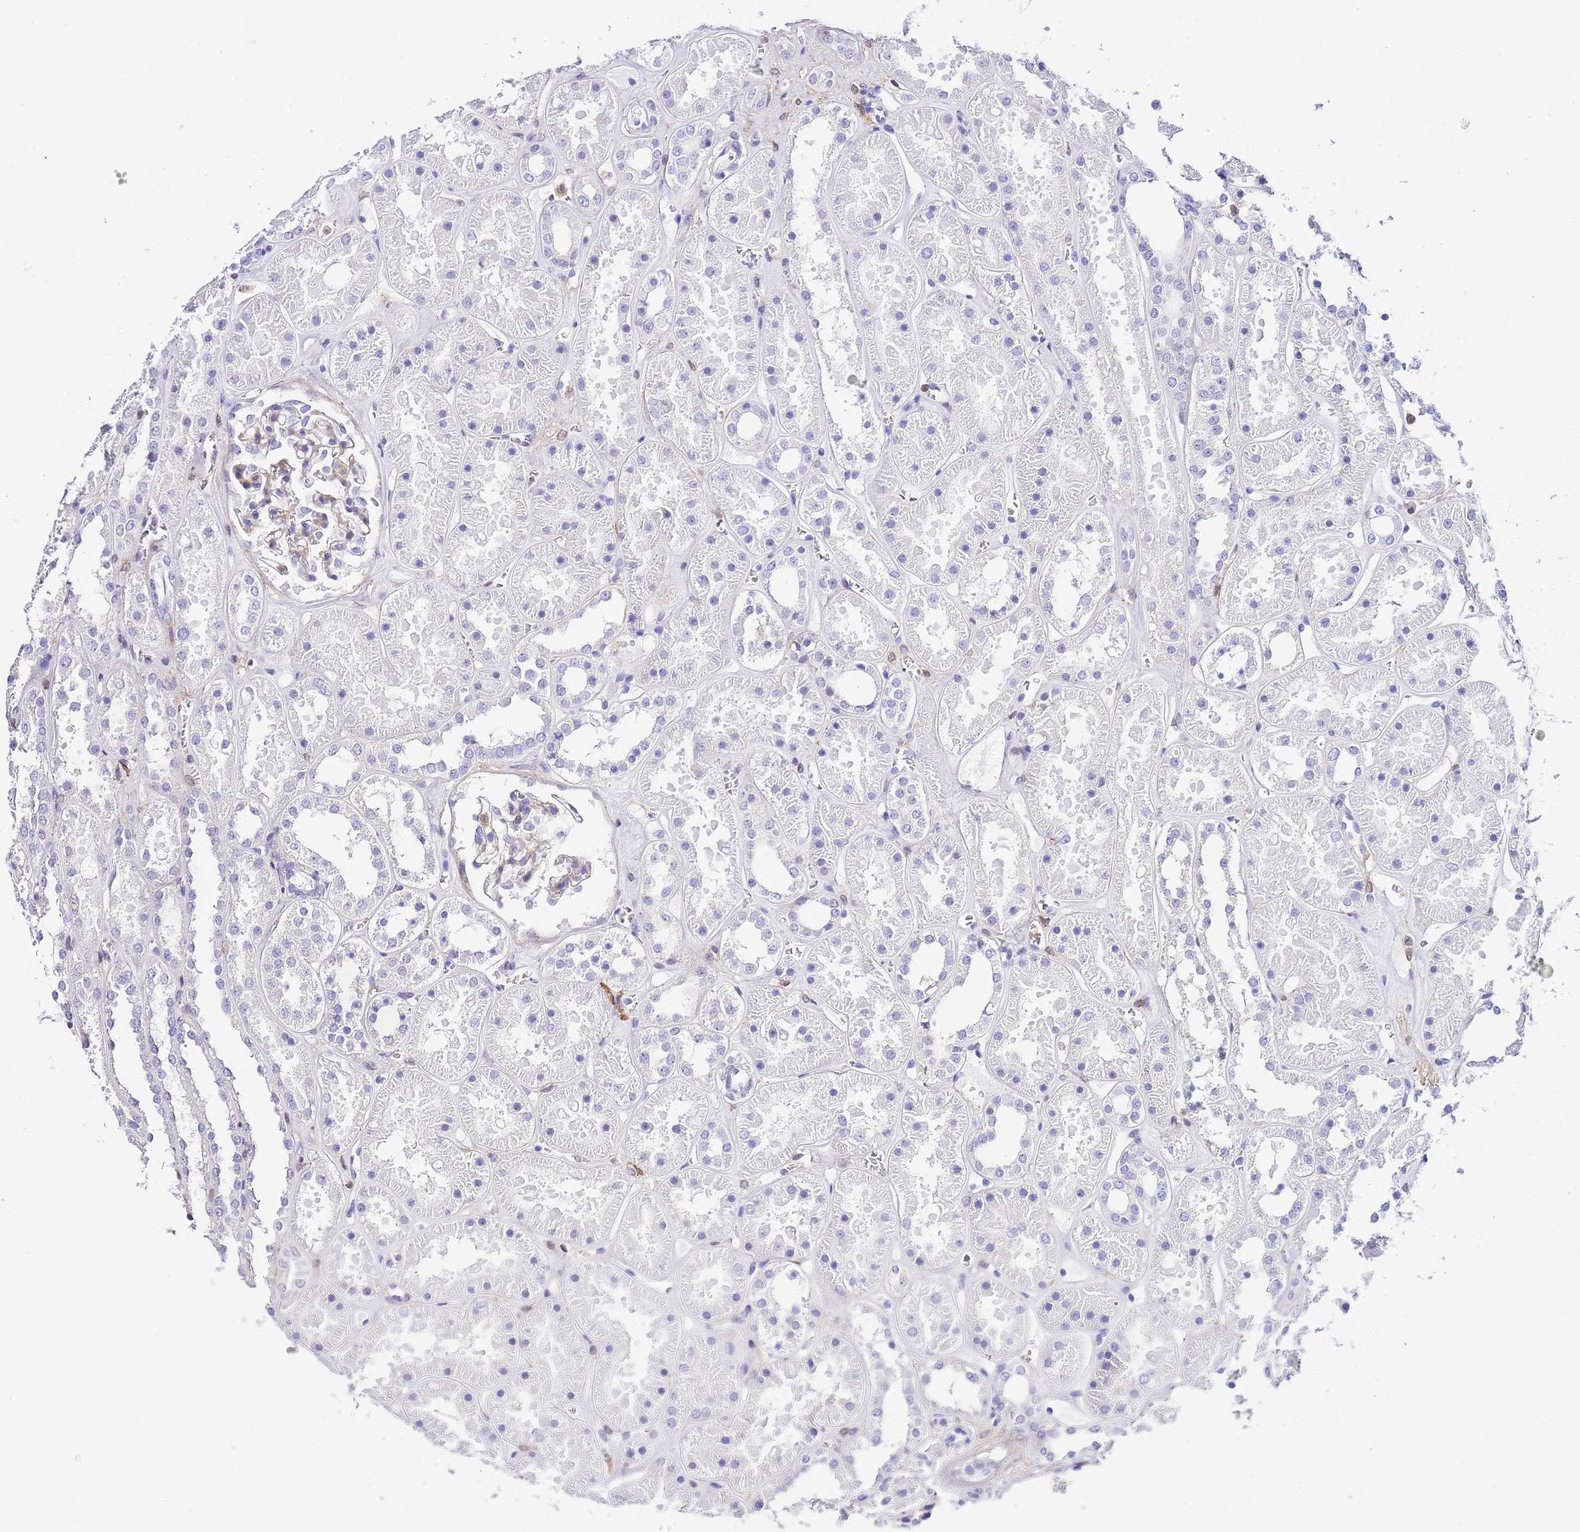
{"staining": {"intensity": "weak", "quantity": "<25%", "location": "cytoplasmic/membranous"}, "tissue": "kidney", "cell_type": "Cells in glomeruli", "image_type": "normal", "snomed": [{"axis": "morphology", "description": "Normal tissue, NOS"}, {"axis": "topography", "description": "Kidney"}], "caption": "IHC micrograph of normal human kidney stained for a protein (brown), which demonstrates no staining in cells in glomeruli.", "gene": "CNN2", "patient": {"sex": "female", "age": 41}}